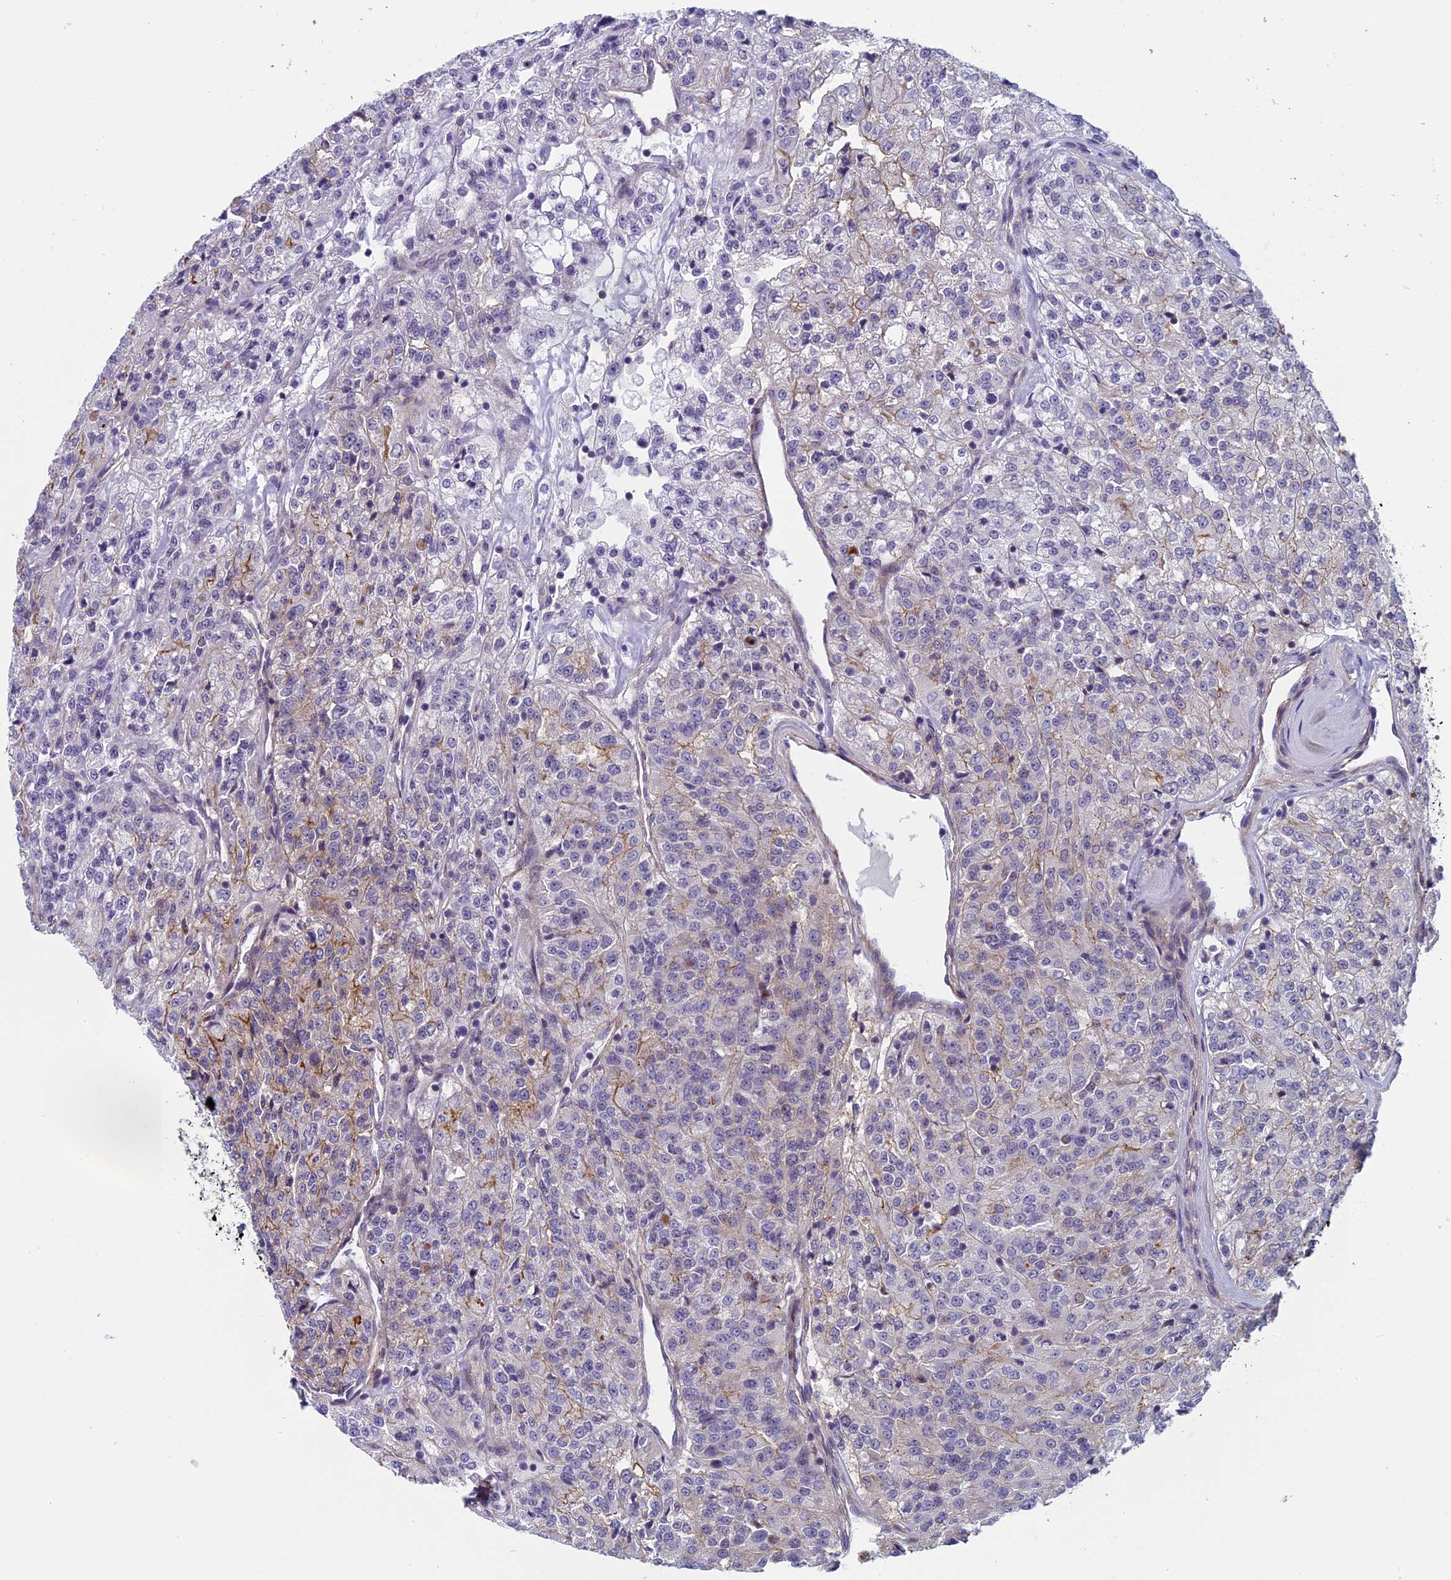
{"staining": {"intensity": "weak", "quantity": "<25%", "location": "cytoplasmic/membranous"}, "tissue": "renal cancer", "cell_type": "Tumor cells", "image_type": "cancer", "snomed": [{"axis": "morphology", "description": "Adenocarcinoma, NOS"}, {"axis": "topography", "description": "Kidney"}], "caption": "IHC of renal cancer (adenocarcinoma) demonstrates no staining in tumor cells. (Immunohistochemistry, brightfield microscopy, high magnification).", "gene": "CNEP1R1", "patient": {"sex": "female", "age": 63}}